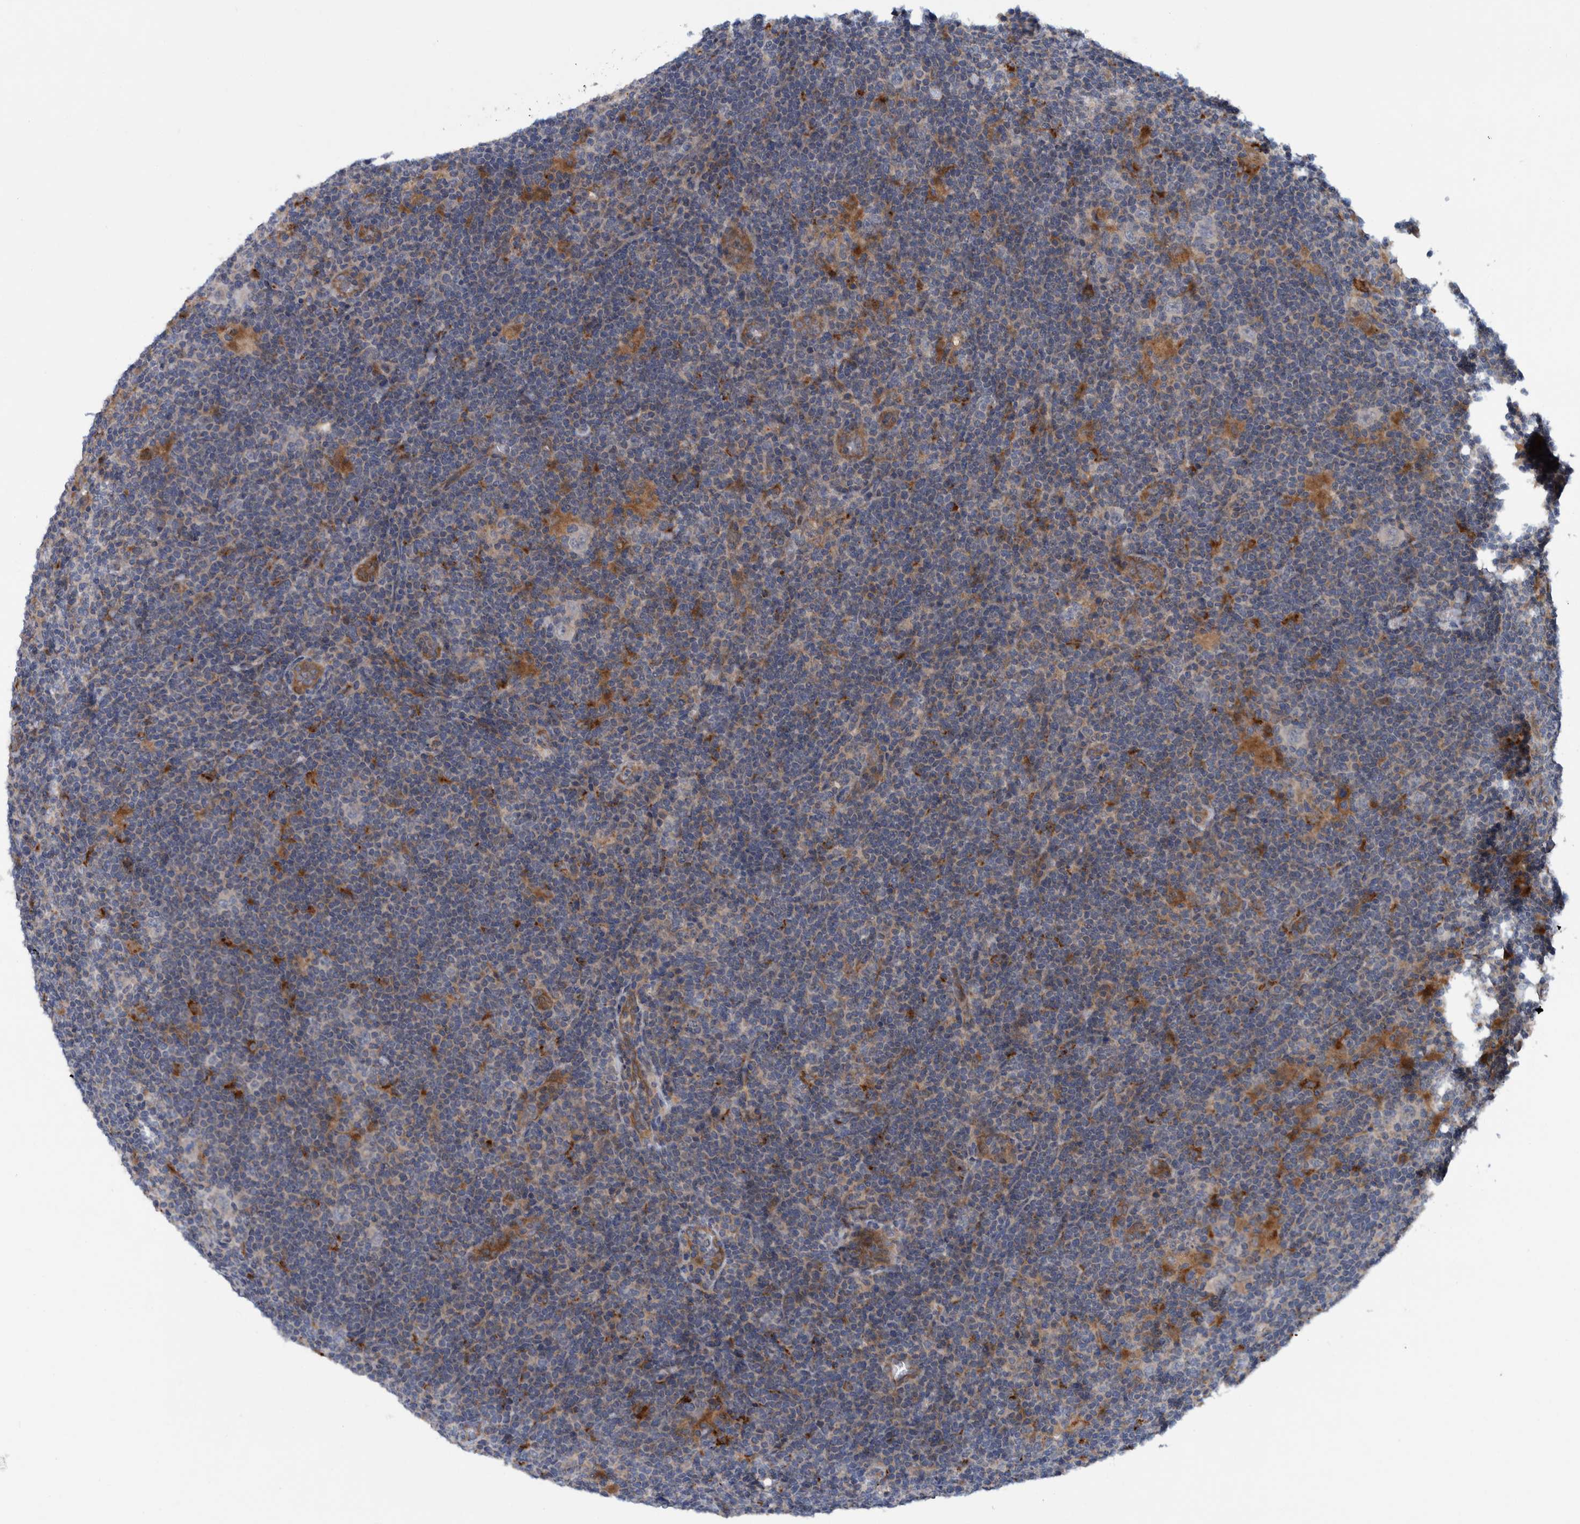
{"staining": {"intensity": "negative", "quantity": "none", "location": "none"}, "tissue": "lymphoma", "cell_type": "Tumor cells", "image_type": "cancer", "snomed": [{"axis": "morphology", "description": "Hodgkin's disease, NOS"}, {"axis": "topography", "description": "Lymph node"}], "caption": "IHC histopathology image of neoplastic tissue: lymphoma stained with DAB displays no significant protein positivity in tumor cells. (Brightfield microscopy of DAB immunohistochemistry (IHC) at high magnification).", "gene": "ITIH3", "patient": {"sex": "female", "age": 57}}